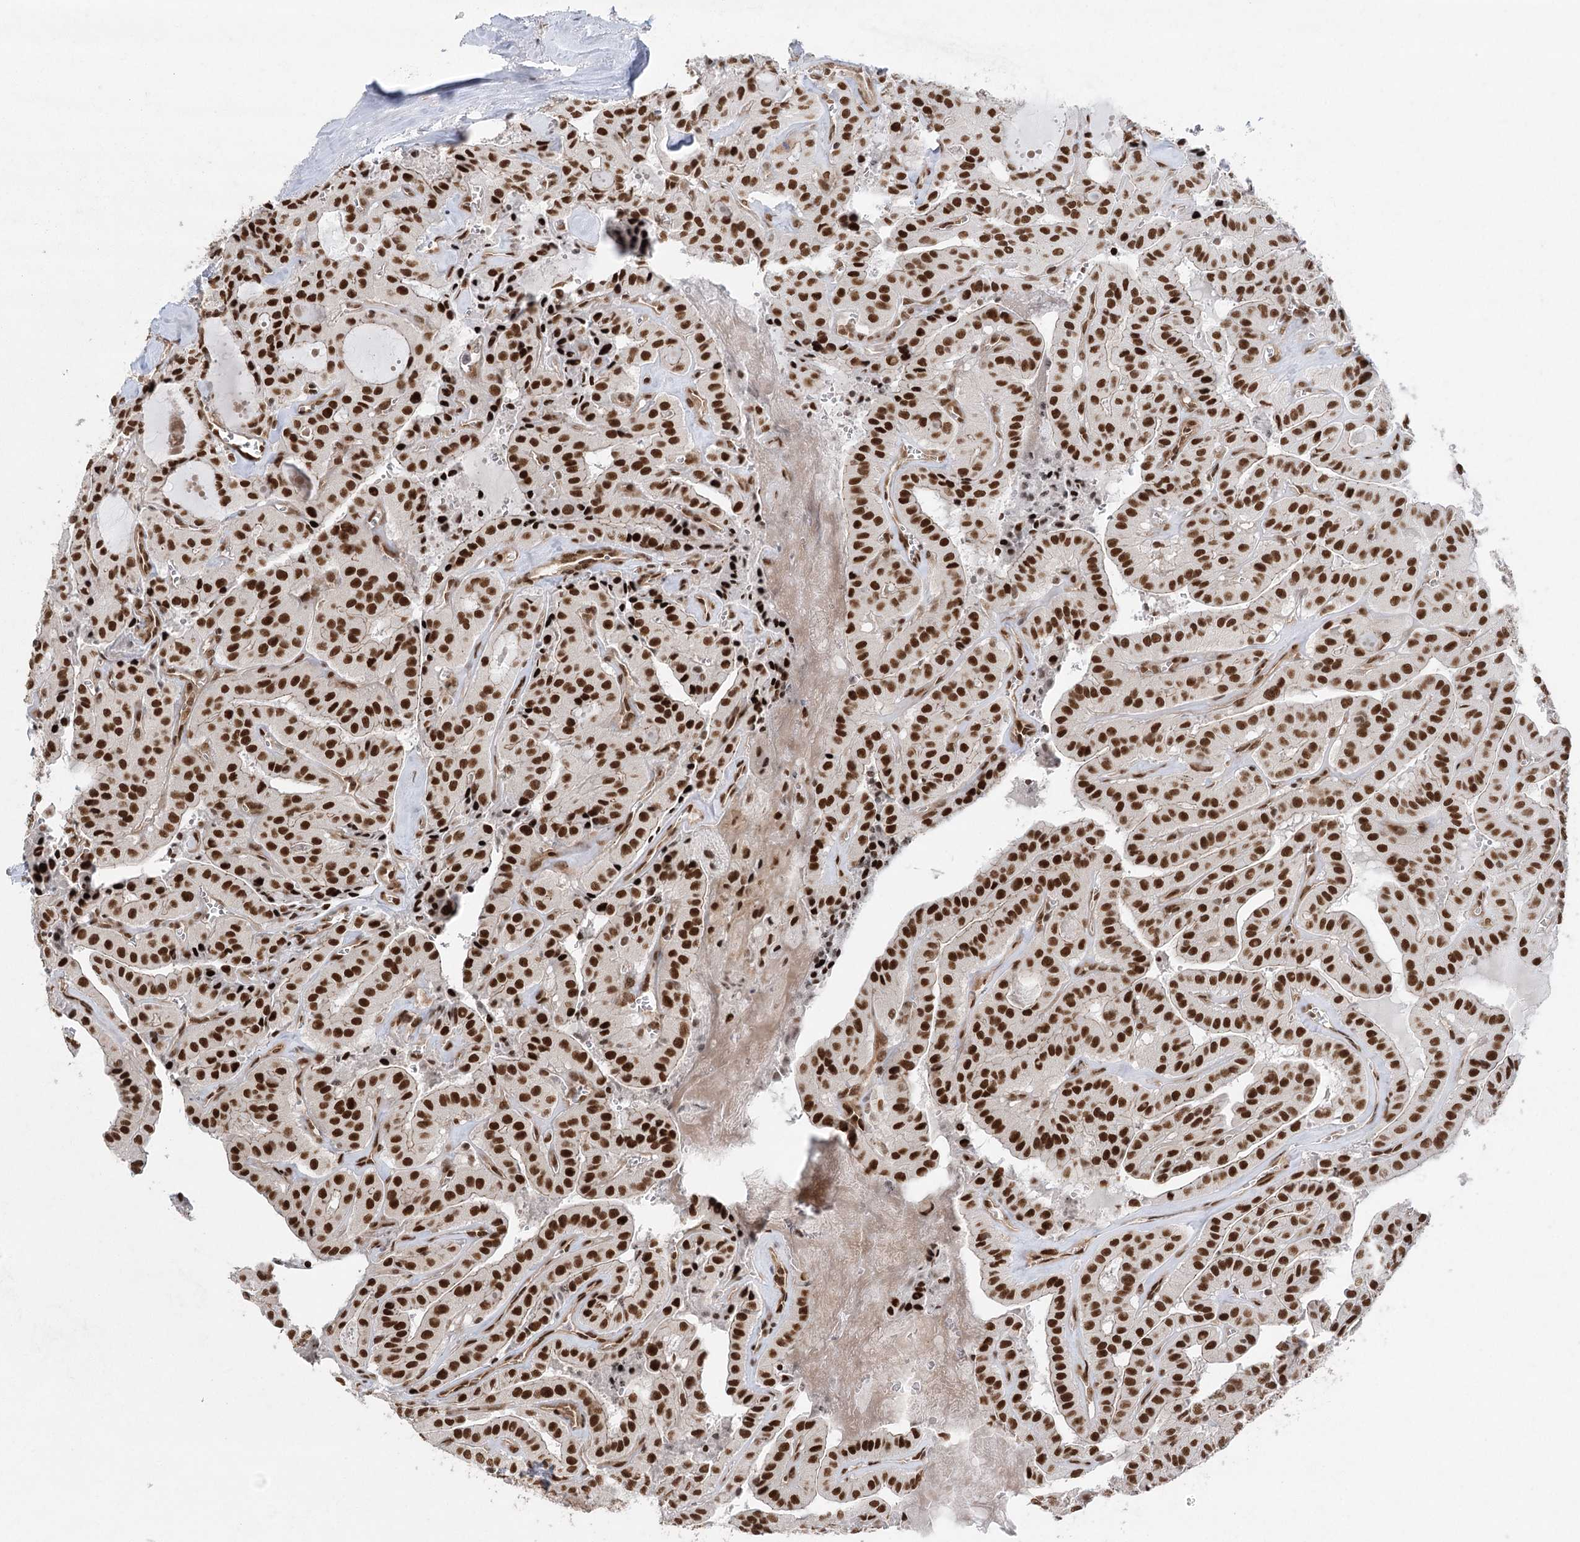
{"staining": {"intensity": "strong", "quantity": ">75%", "location": "nuclear"}, "tissue": "thyroid cancer", "cell_type": "Tumor cells", "image_type": "cancer", "snomed": [{"axis": "morphology", "description": "Papillary adenocarcinoma, NOS"}, {"axis": "topography", "description": "Thyroid gland"}], "caption": "Thyroid papillary adenocarcinoma stained with immunohistochemistry shows strong nuclear staining in approximately >75% of tumor cells. The protein of interest is shown in brown color, while the nuclei are stained blue.", "gene": "ZCCHC8", "patient": {"sex": "male", "age": 52}}